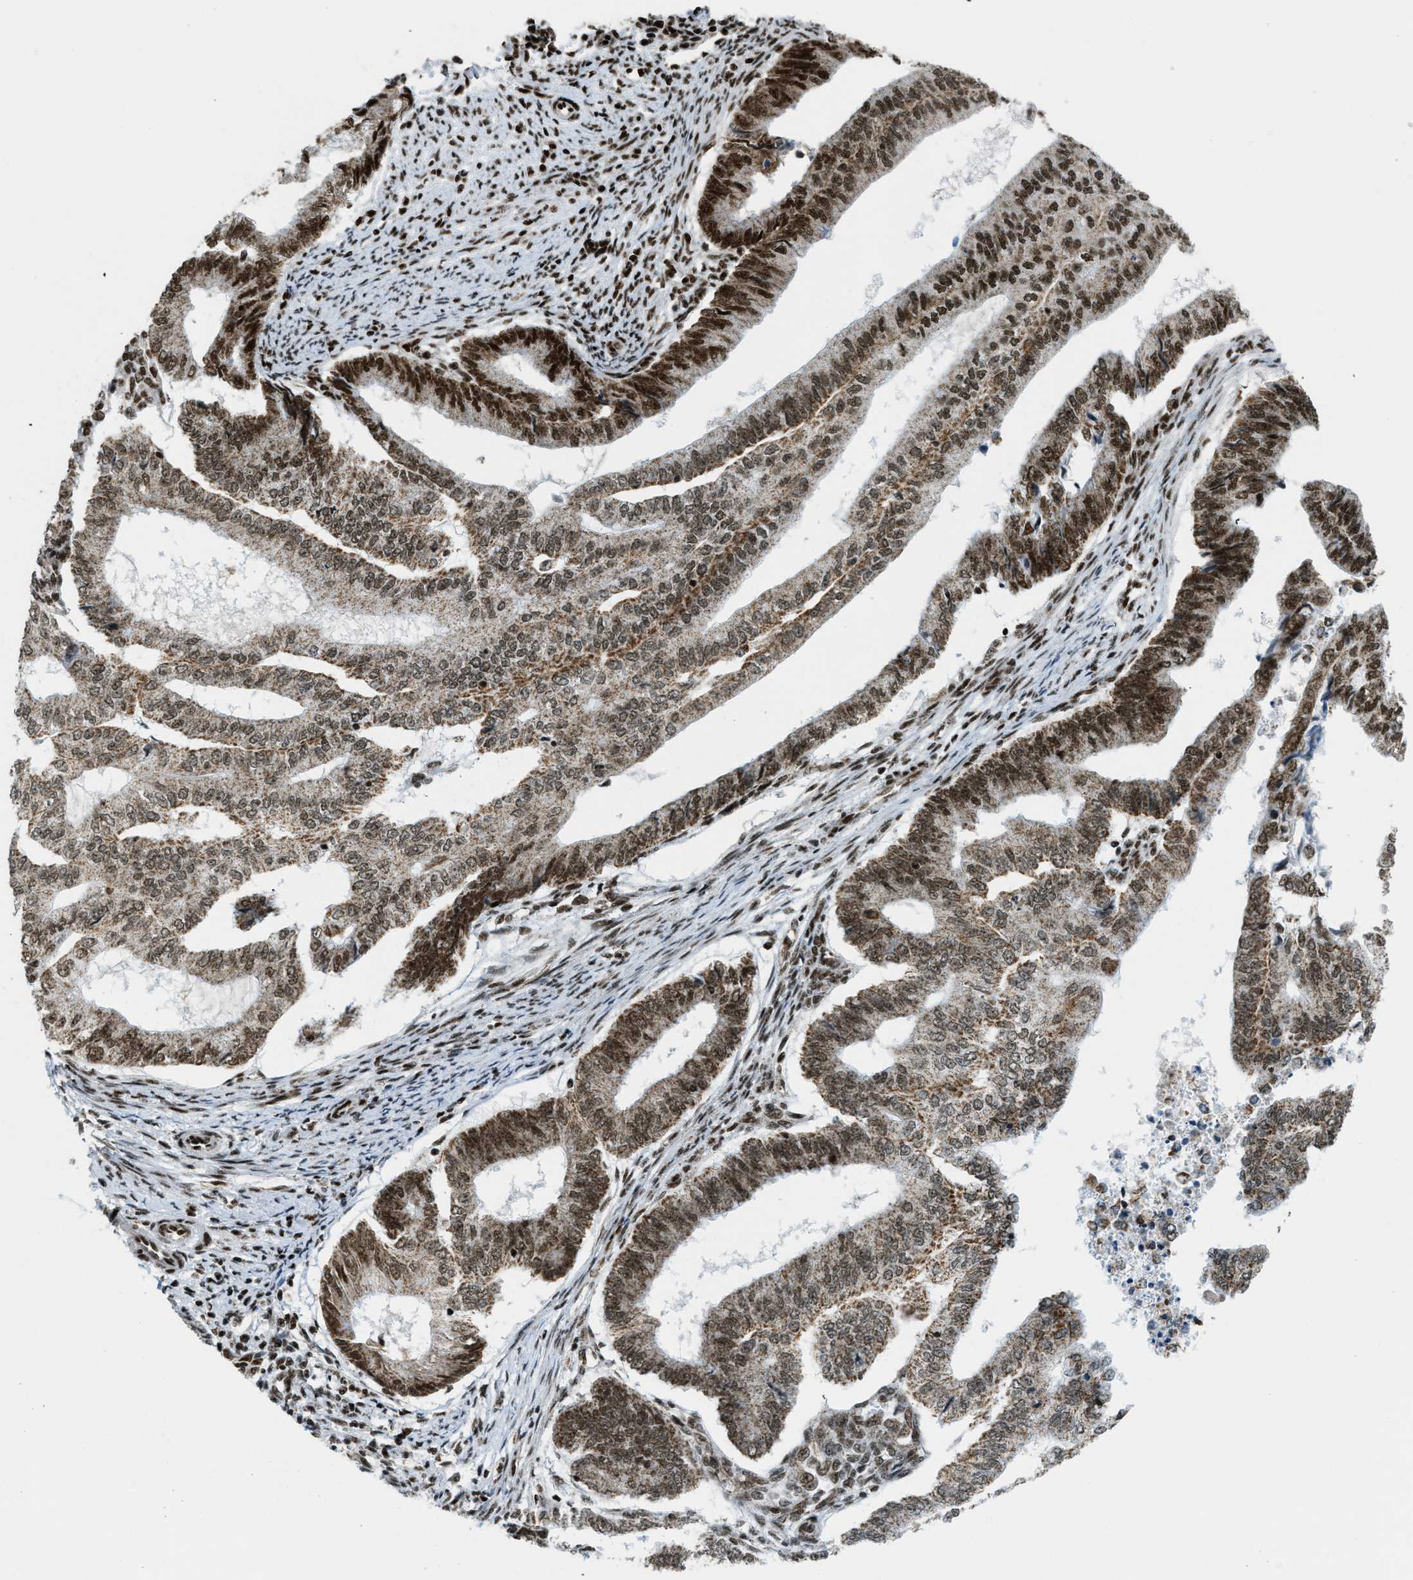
{"staining": {"intensity": "strong", "quantity": "25%-75%", "location": "cytoplasmic/membranous,nuclear"}, "tissue": "endometrial cancer", "cell_type": "Tumor cells", "image_type": "cancer", "snomed": [{"axis": "morphology", "description": "Polyp, NOS"}, {"axis": "morphology", "description": "Adenocarcinoma, NOS"}, {"axis": "morphology", "description": "Adenoma, NOS"}, {"axis": "topography", "description": "Endometrium"}], "caption": "Immunohistochemical staining of endometrial polyp reveals strong cytoplasmic/membranous and nuclear protein positivity in approximately 25%-75% of tumor cells. The staining is performed using DAB (3,3'-diaminobenzidine) brown chromogen to label protein expression. The nuclei are counter-stained blue using hematoxylin.", "gene": "GABPB1", "patient": {"sex": "female", "age": 79}}